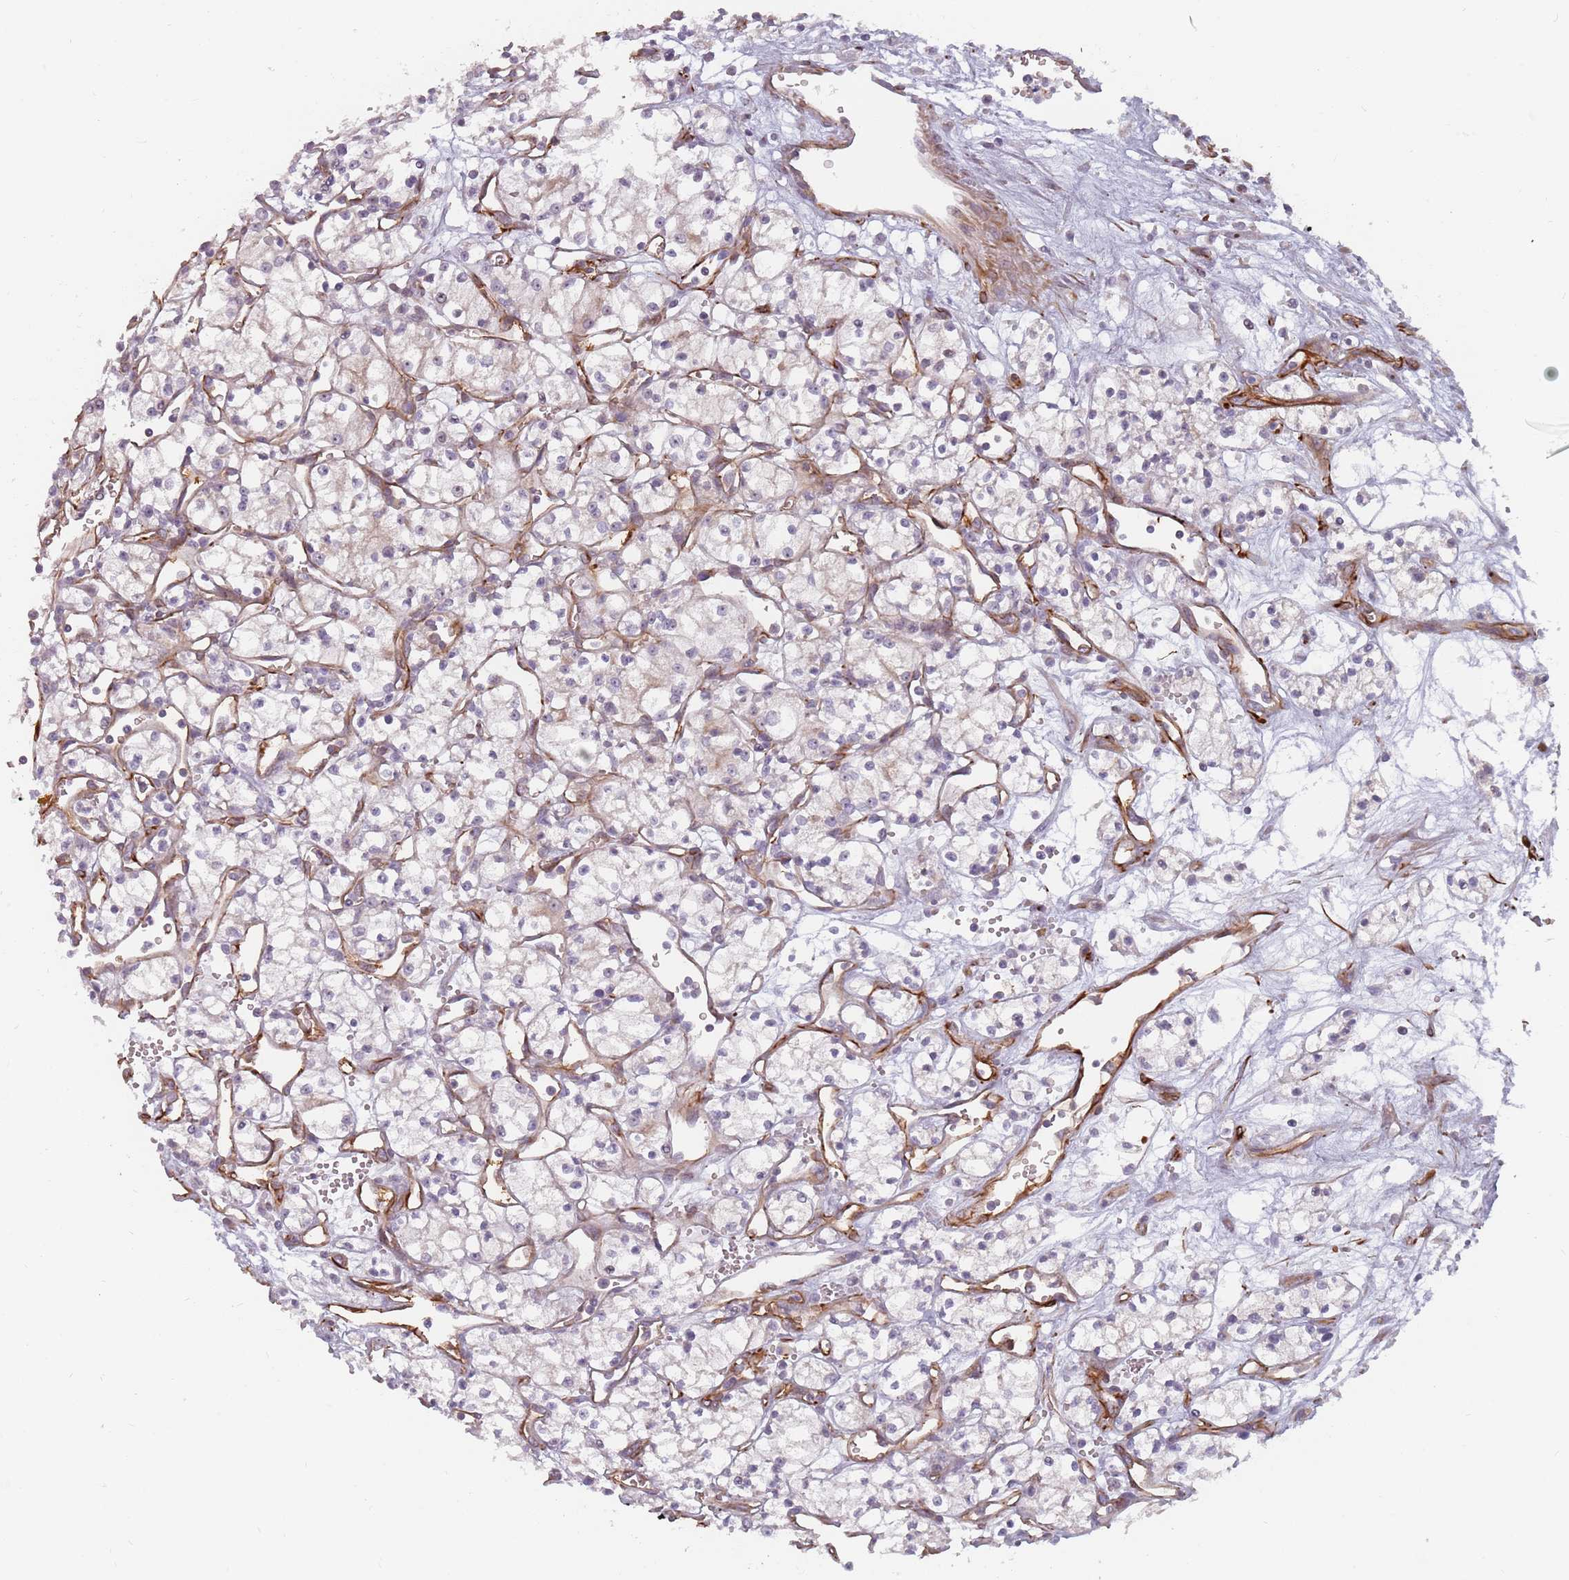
{"staining": {"intensity": "negative", "quantity": "none", "location": "none"}, "tissue": "renal cancer", "cell_type": "Tumor cells", "image_type": "cancer", "snomed": [{"axis": "morphology", "description": "Adenocarcinoma, NOS"}, {"axis": "topography", "description": "Kidney"}], "caption": "A histopathology image of human renal adenocarcinoma is negative for staining in tumor cells. (DAB (3,3'-diaminobenzidine) immunohistochemistry visualized using brightfield microscopy, high magnification).", "gene": "GAS2L3", "patient": {"sex": "male", "age": 59}}